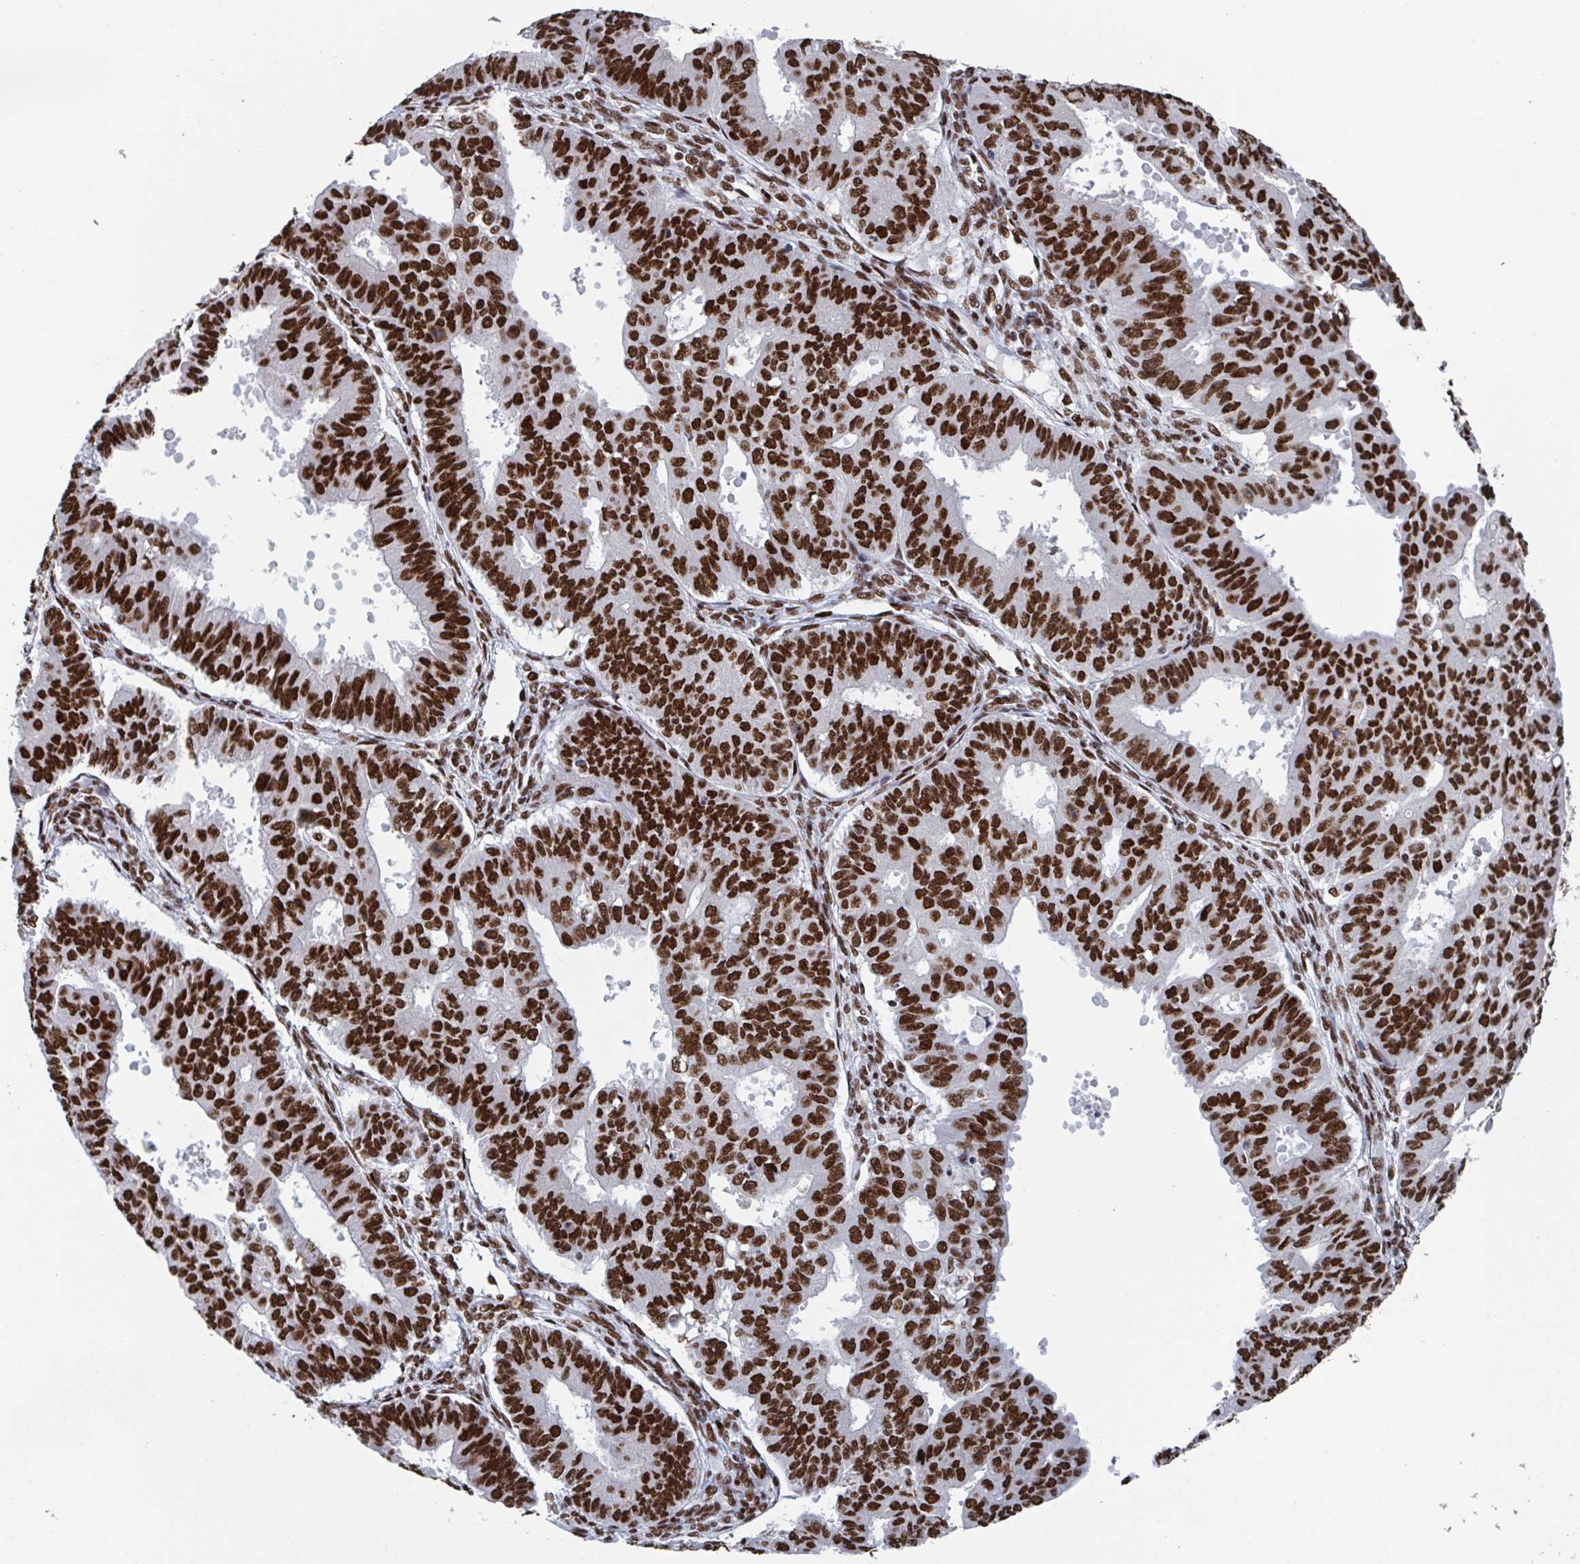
{"staining": {"intensity": "strong", "quantity": ">75%", "location": "nuclear"}, "tissue": "ovarian cancer", "cell_type": "Tumor cells", "image_type": "cancer", "snomed": [{"axis": "morphology", "description": "Carcinoma, endometroid"}, {"axis": "topography", "description": "Appendix"}, {"axis": "topography", "description": "Ovary"}], "caption": "Protein staining shows strong nuclear positivity in approximately >75% of tumor cells in ovarian endometroid carcinoma.", "gene": "ZNF607", "patient": {"sex": "female", "age": 42}}